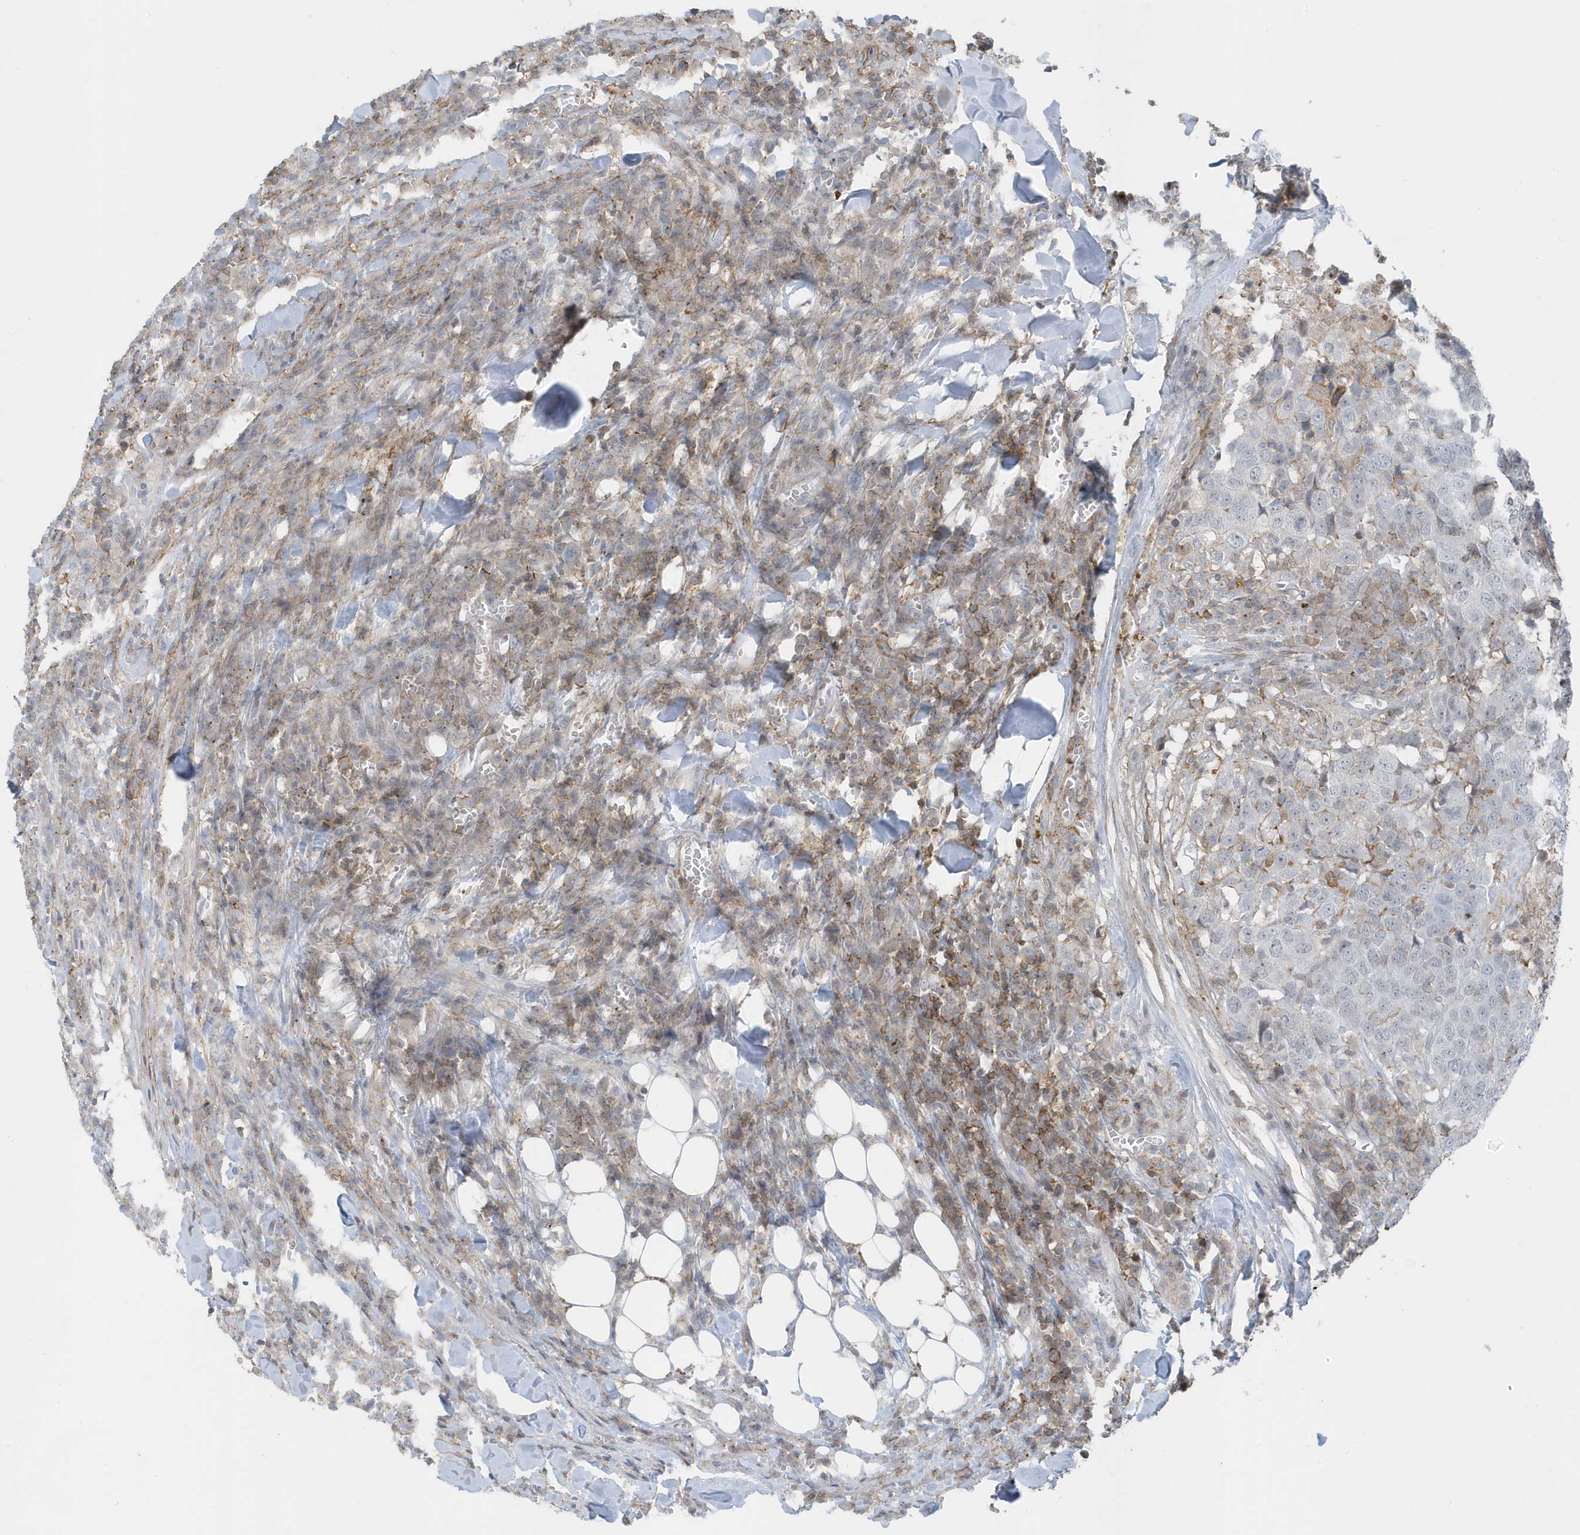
{"staining": {"intensity": "negative", "quantity": "none", "location": "none"}, "tissue": "head and neck cancer", "cell_type": "Tumor cells", "image_type": "cancer", "snomed": [{"axis": "morphology", "description": "Squamous cell carcinoma, NOS"}, {"axis": "topography", "description": "Head-Neck"}], "caption": "A micrograph of human head and neck cancer is negative for staining in tumor cells.", "gene": "CACNB2", "patient": {"sex": "male", "age": 66}}